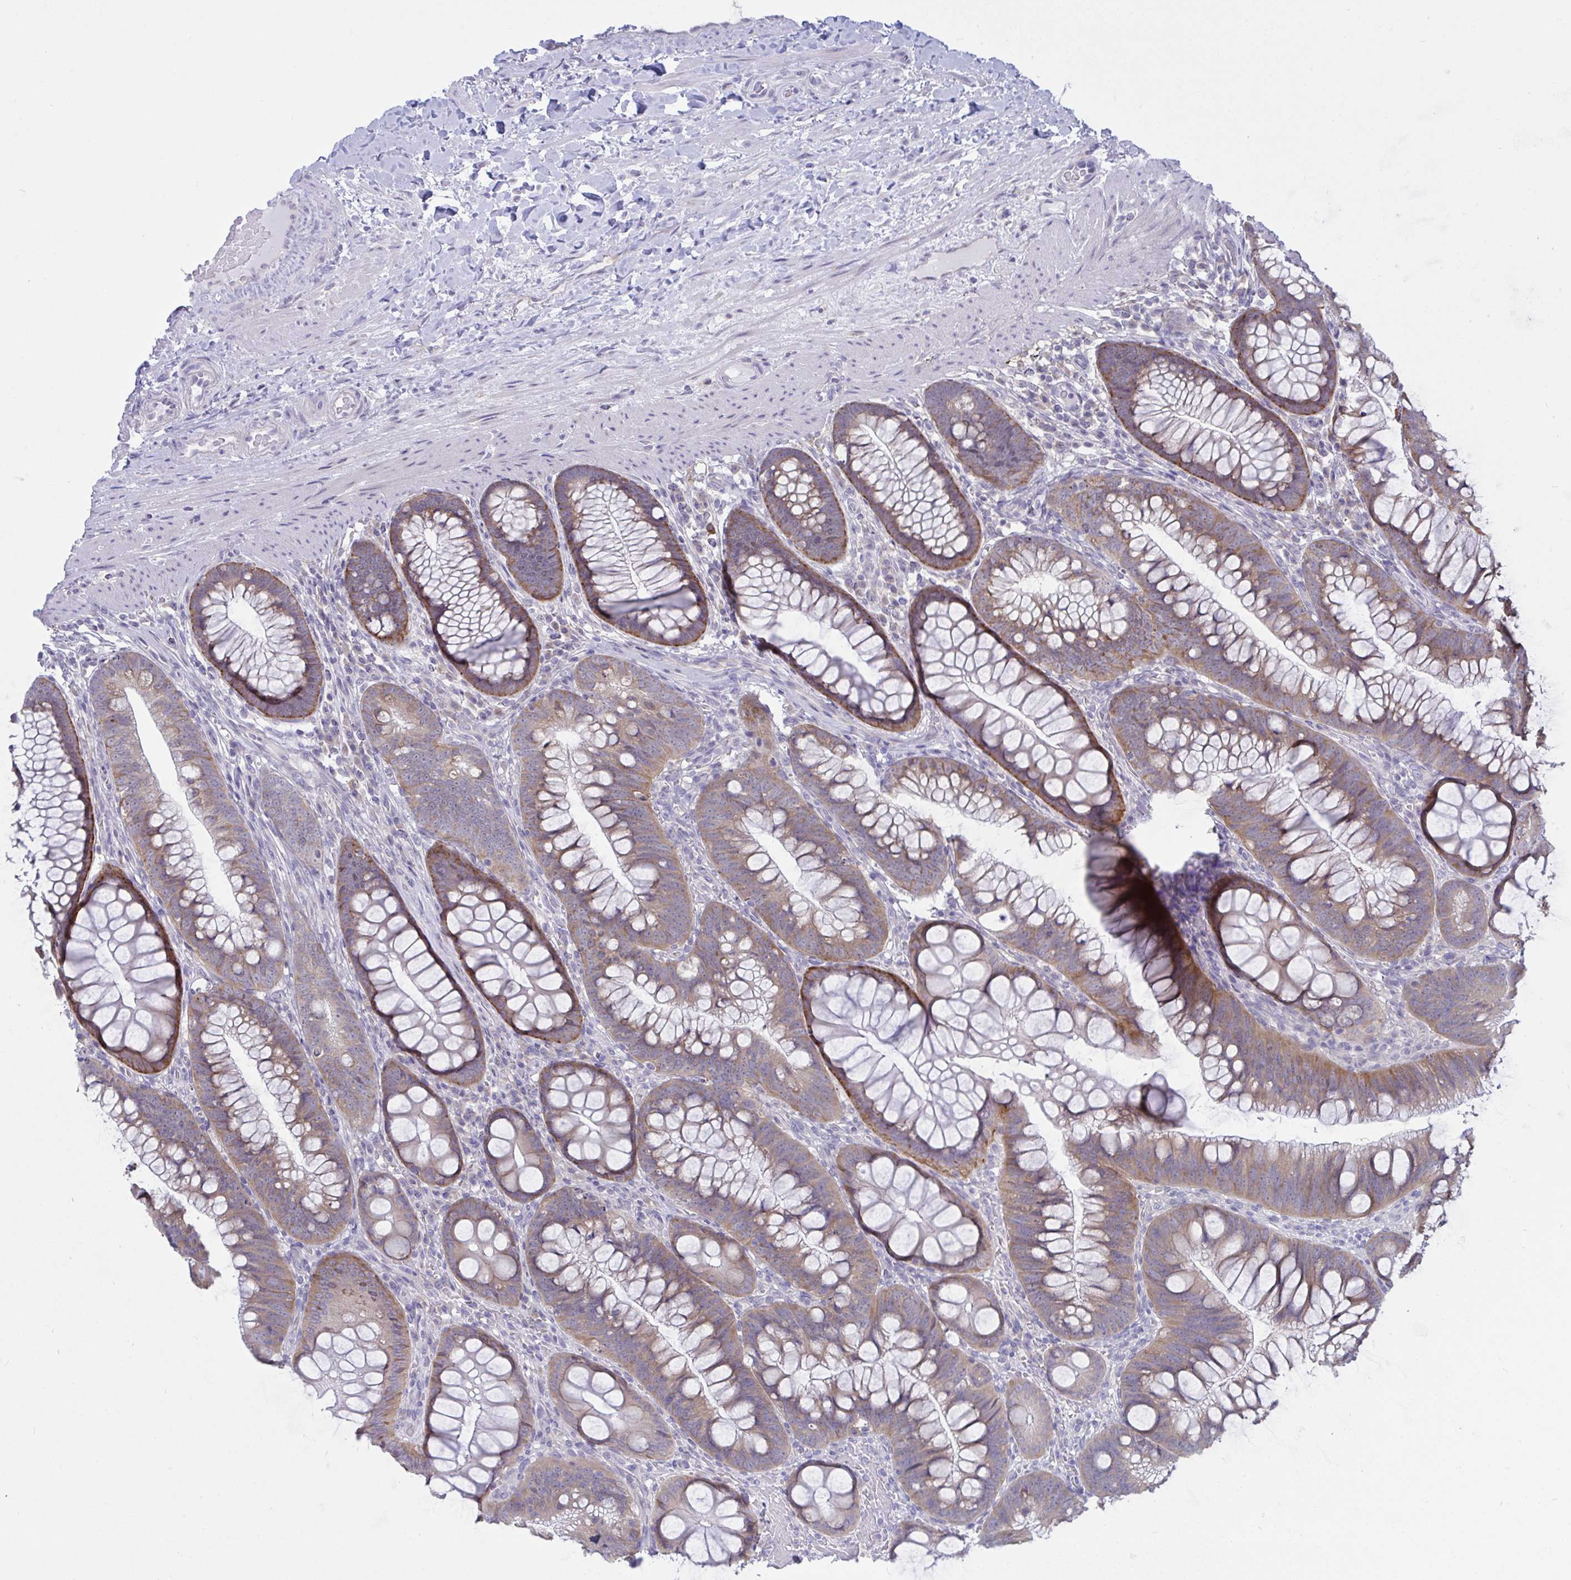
{"staining": {"intensity": "negative", "quantity": "none", "location": "none"}, "tissue": "colon", "cell_type": "Endothelial cells", "image_type": "normal", "snomed": [{"axis": "morphology", "description": "Normal tissue, NOS"}, {"axis": "morphology", "description": "Adenoma, NOS"}, {"axis": "topography", "description": "Soft tissue"}, {"axis": "topography", "description": "Colon"}], "caption": "This is an immunohistochemistry micrograph of normal colon. There is no staining in endothelial cells.", "gene": "TMEM41A", "patient": {"sex": "male", "age": 47}}